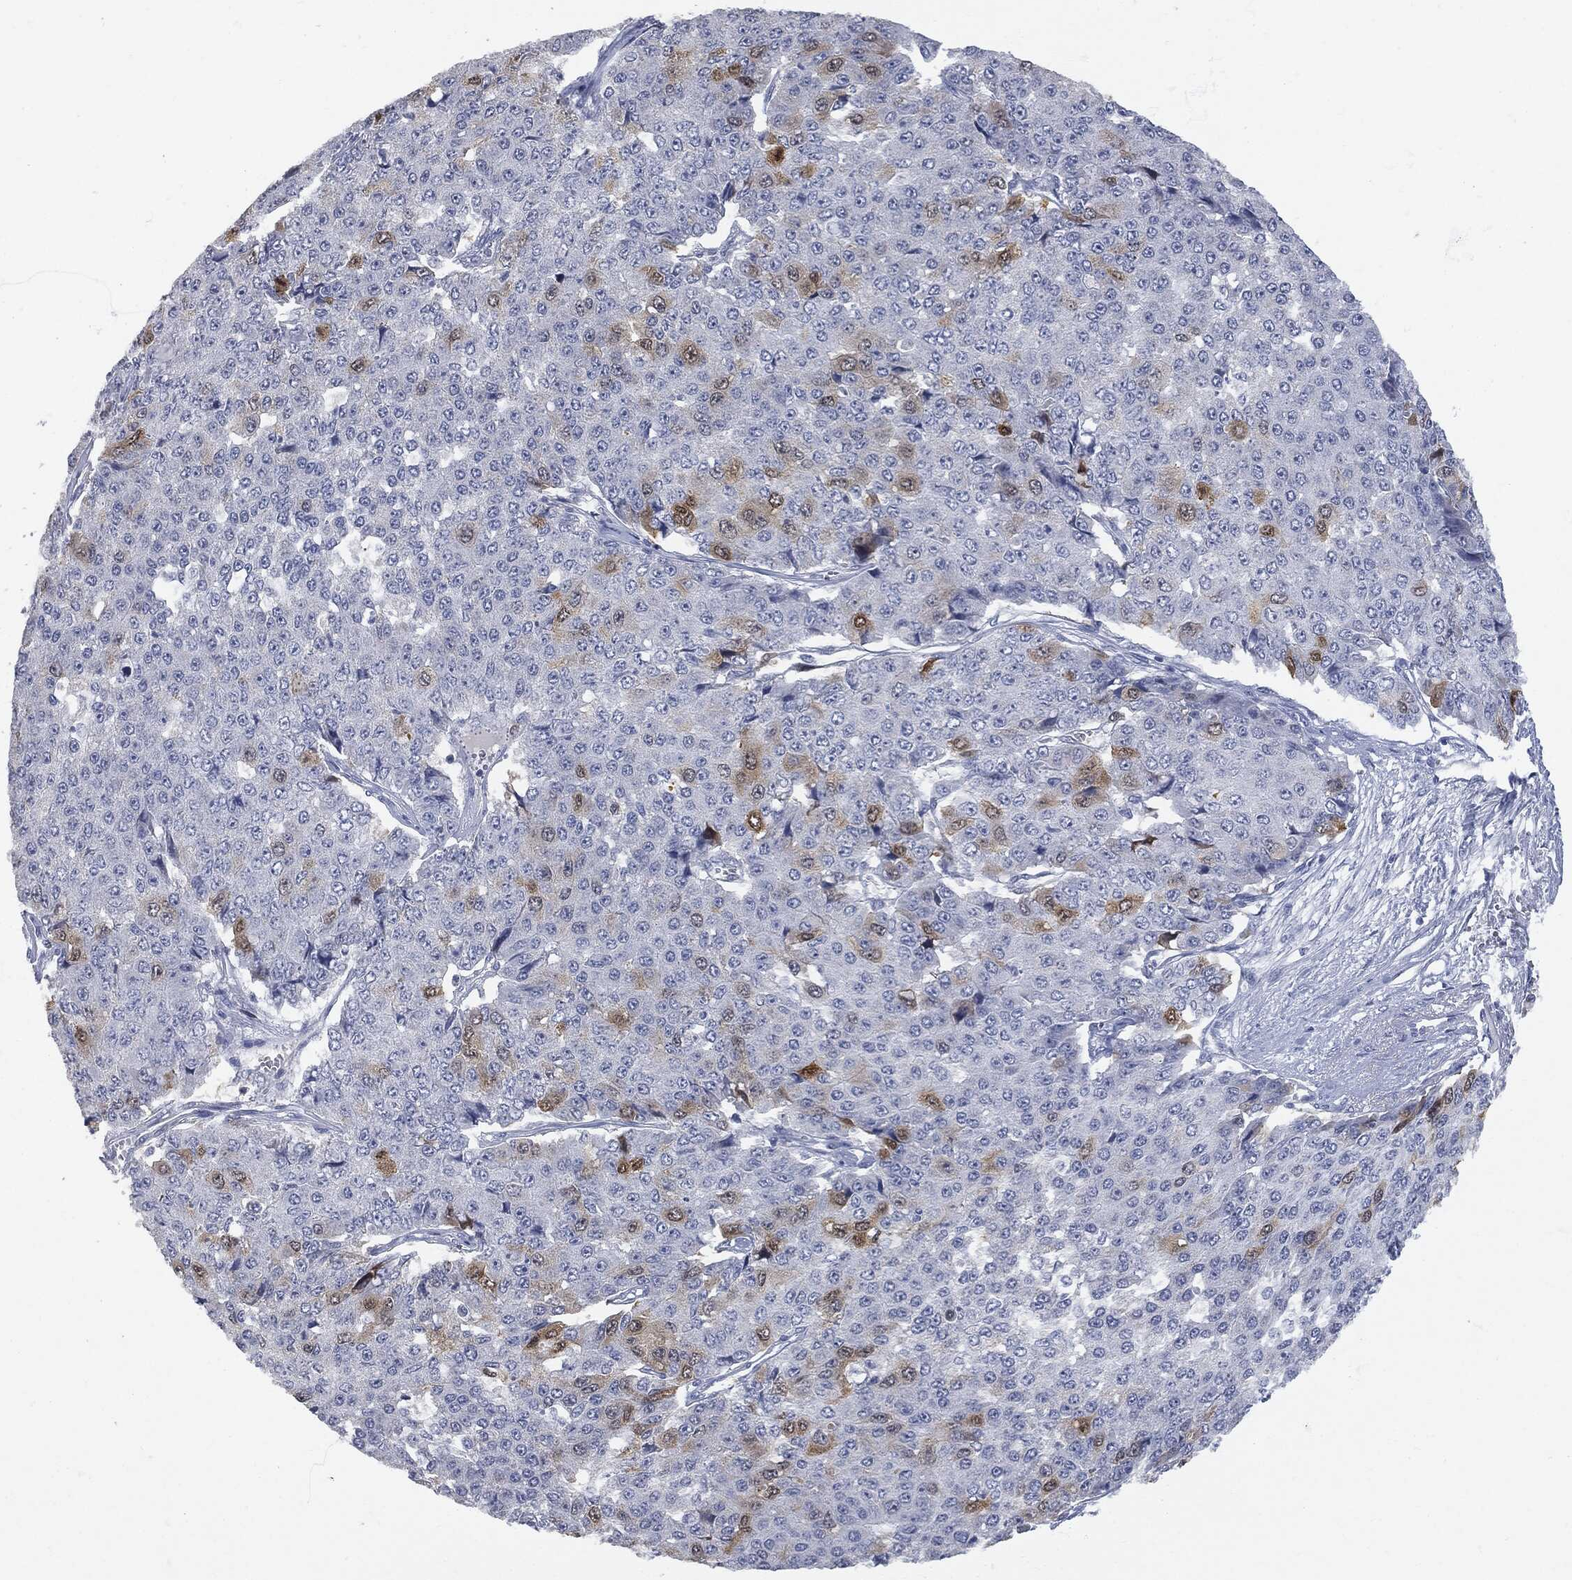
{"staining": {"intensity": "moderate", "quantity": "<25%", "location": "cytoplasmic/membranous"}, "tissue": "pancreatic cancer", "cell_type": "Tumor cells", "image_type": "cancer", "snomed": [{"axis": "morphology", "description": "Normal tissue, NOS"}, {"axis": "morphology", "description": "Inflammation, NOS"}, {"axis": "morphology", "description": "Adenocarcinoma, NOS"}, {"axis": "topography", "description": "Pancreas"}], "caption": "Tumor cells show moderate cytoplasmic/membranous positivity in approximately <25% of cells in adenocarcinoma (pancreatic). The staining is performed using DAB (3,3'-diaminobenzidine) brown chromogen to label protein expression. The nuclei are counter-stained blue using hematoxylin.", "gene": "UBE2C", "patient": {"sex": "male", "age": 57}}